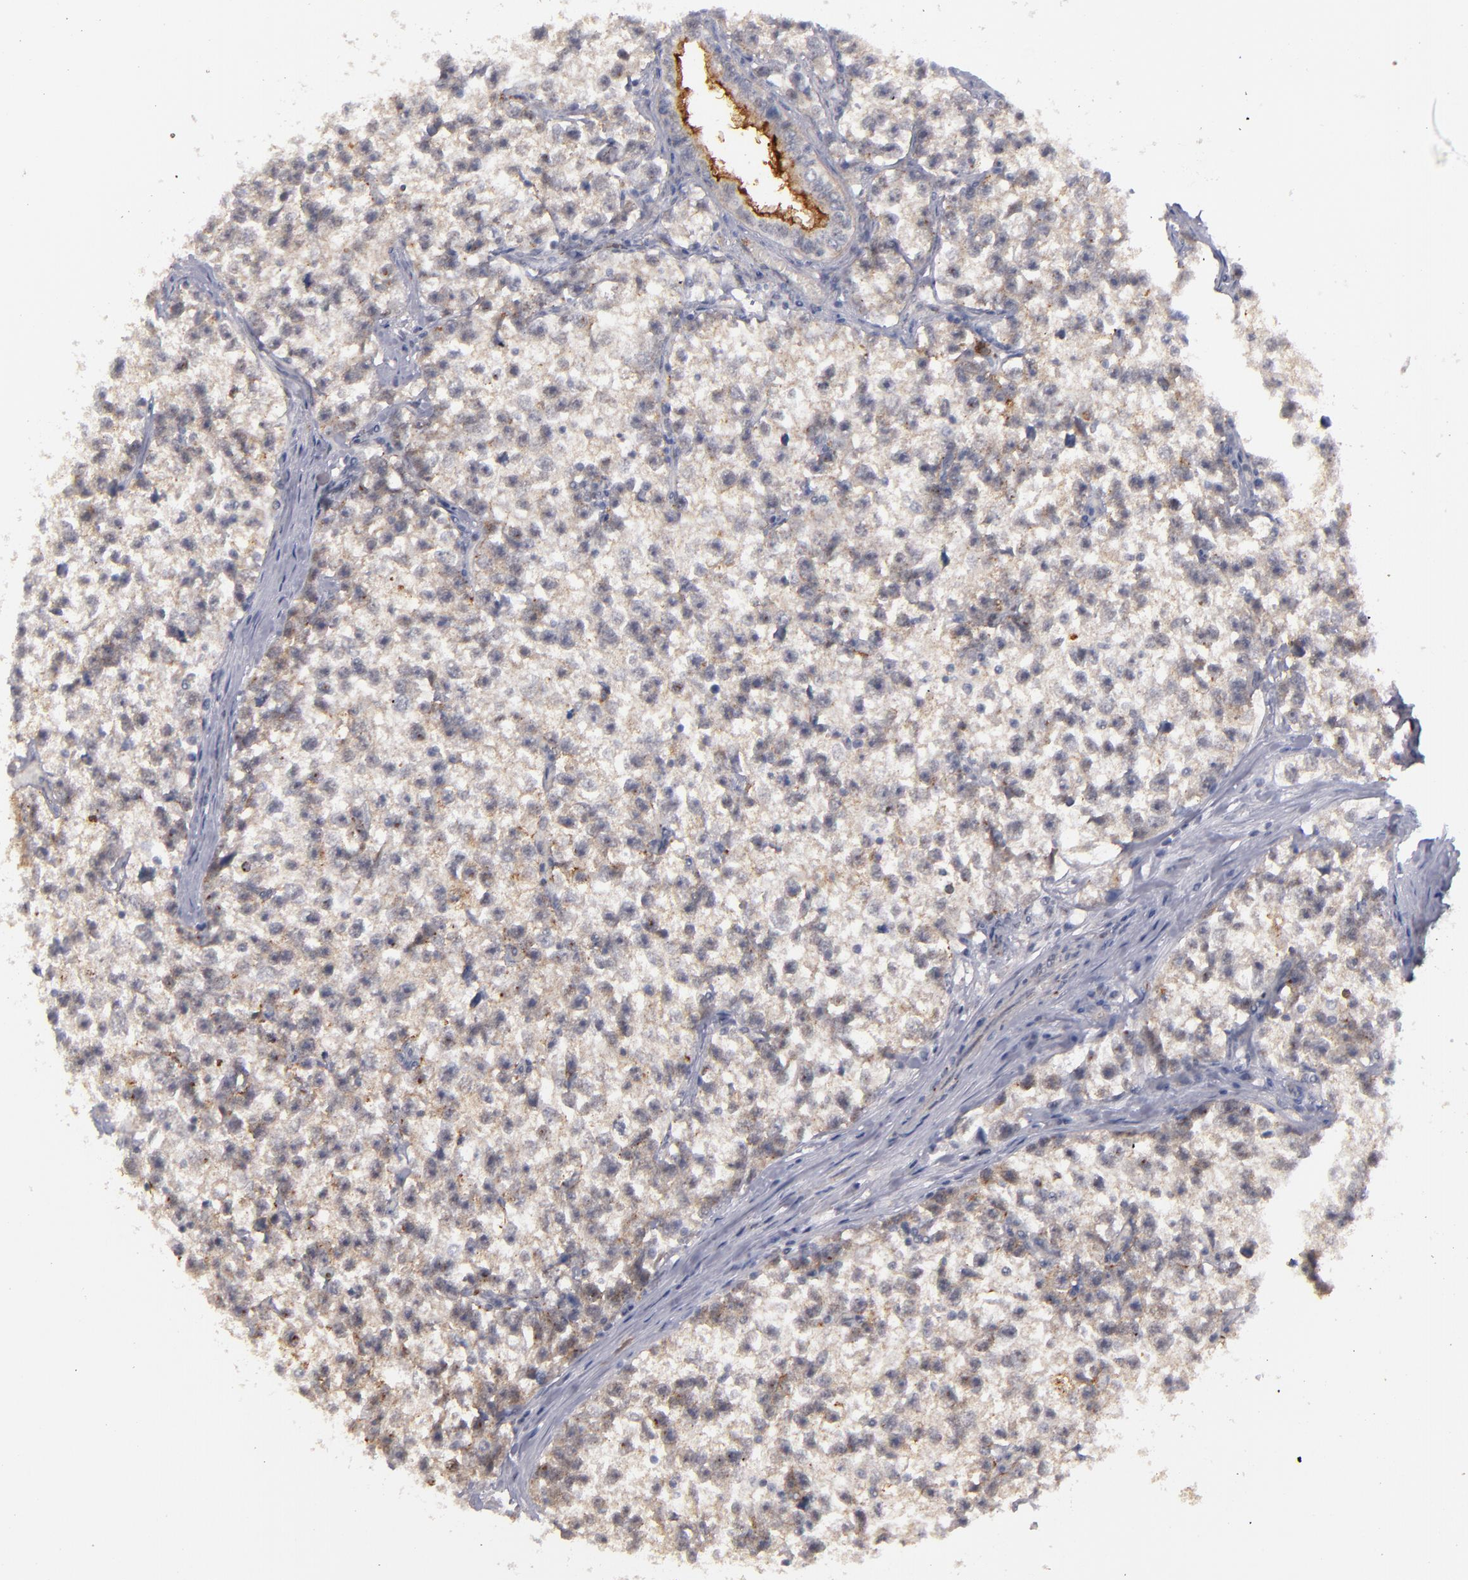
{"staining": {"intensity": "weak", "quantity": ">75%", "location": "cytoplasmic/membranous"}, "tissue": "testis cancer", "cell_type": "Tumor cells", "image_type": "cancer", "snomed": [{"axis": "morphology", "description": "Seminoma, NOS"}, {"axis": "morphology", "description": "Carcinoma, Embryonal, NOS"}, {"axis": "topography", "description": "Testis"}], "caption": "Brown immunohistochemical staining in embryonal carcinoma (testis) demonstrates weak cytoplasmic/membranous positivity in approximately >75% of tumor cells. (DAB IHC with brightfield microscopy, high magnification).", "gene": "STX3", "patient": {"sex": "male", "age": 30}}